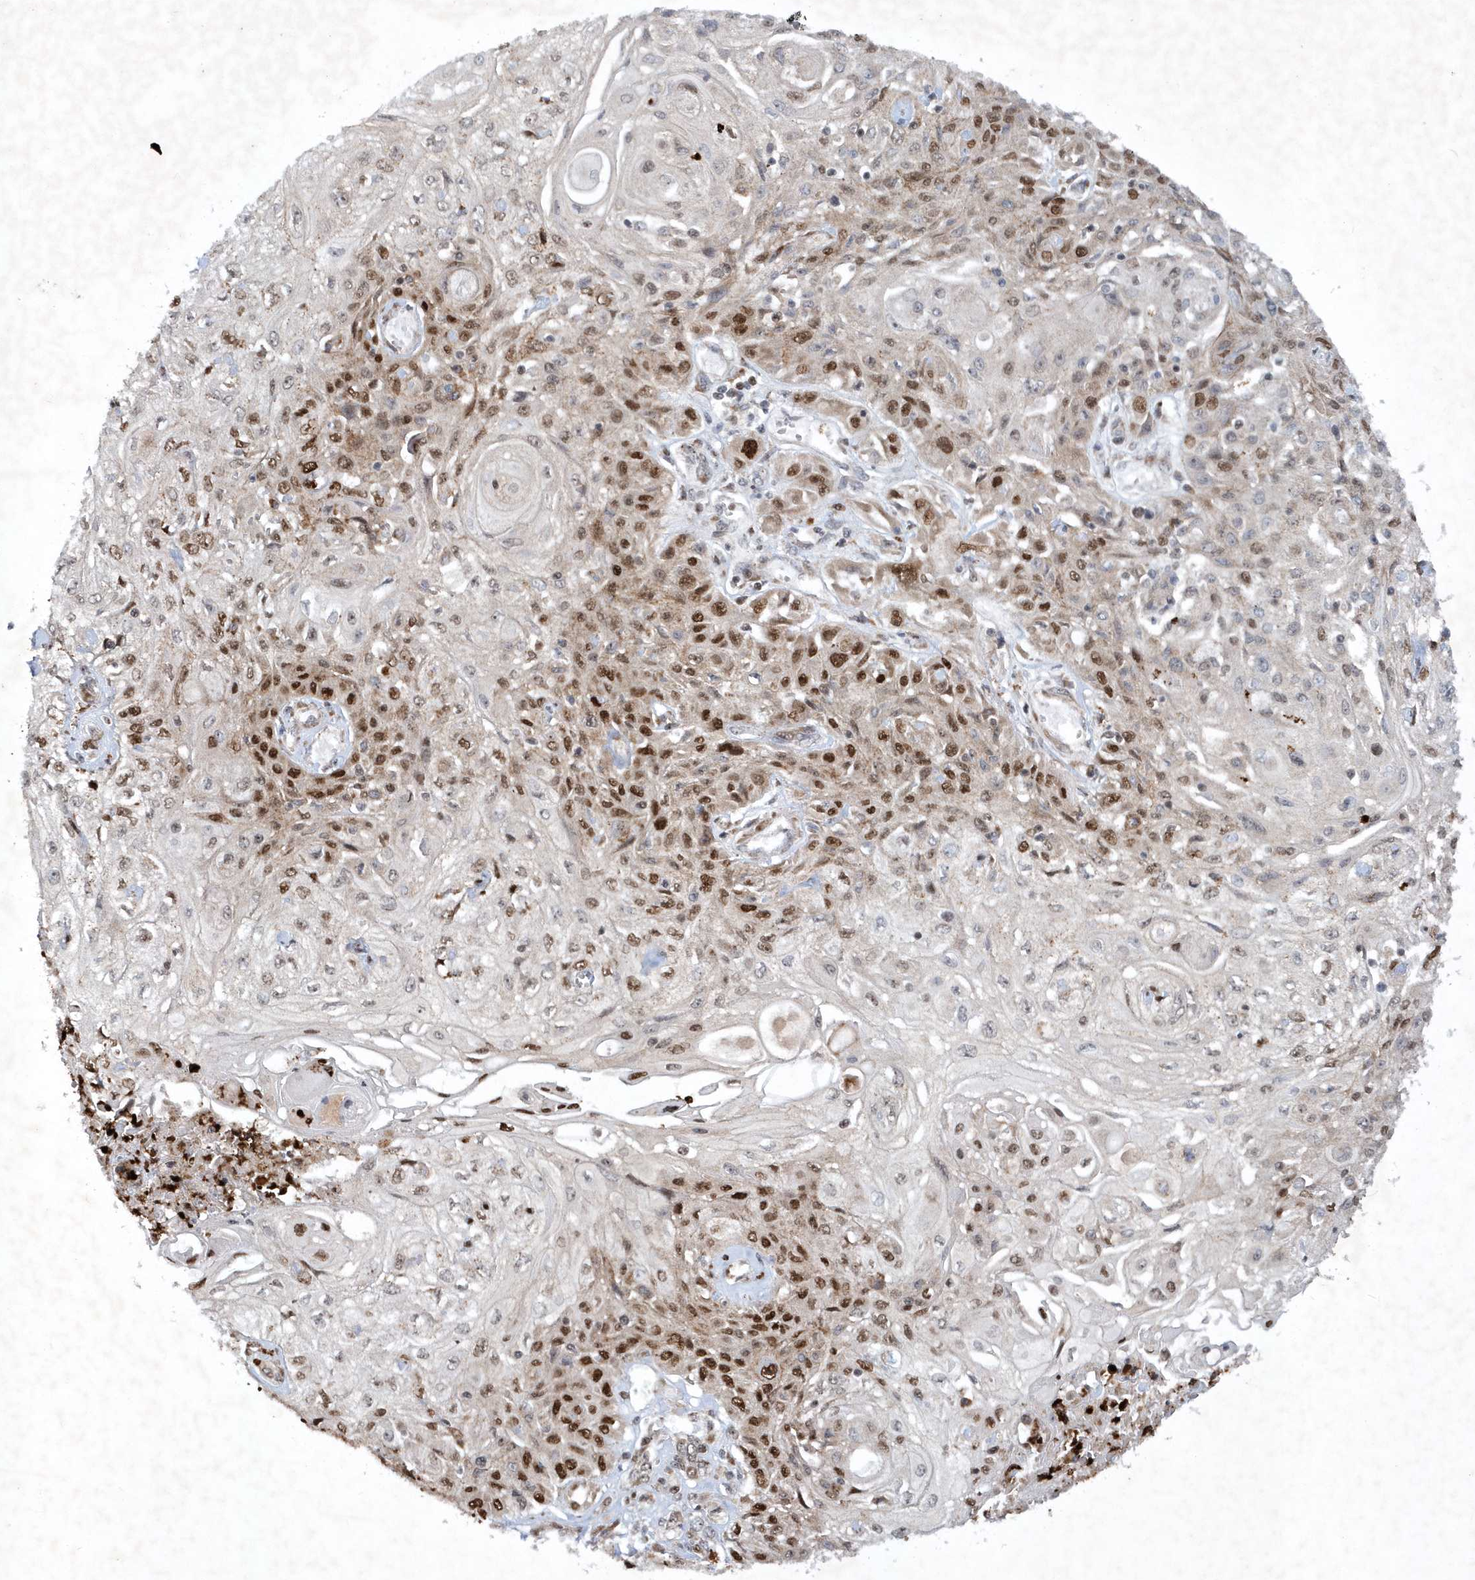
{"staining": {"intensity": "strong", "quantity": "25%-75%", "location": "nuclear"}, "tissue": "skin cancer", "cell_type": "Tumor cells", "image_type": "cancer", "snomed": [{"axis": "morphology", "description": "Squamous cell carcinoma, NOS"}, {"axis": "morphology", "description": "Squamous cell carcinoma, metastatic, NOS"}, {"axis": "topography", "description": "Skin"}, {"axis": "topography", "description": "Lymph node"}], "caption": "The photomicrograph shows staining of skin cancer, revealing strong nuclear protein positivity (brown color) within tumor cells.", "gene": "SOWAHB", "patient": {"sex": "male", "age": 75}}